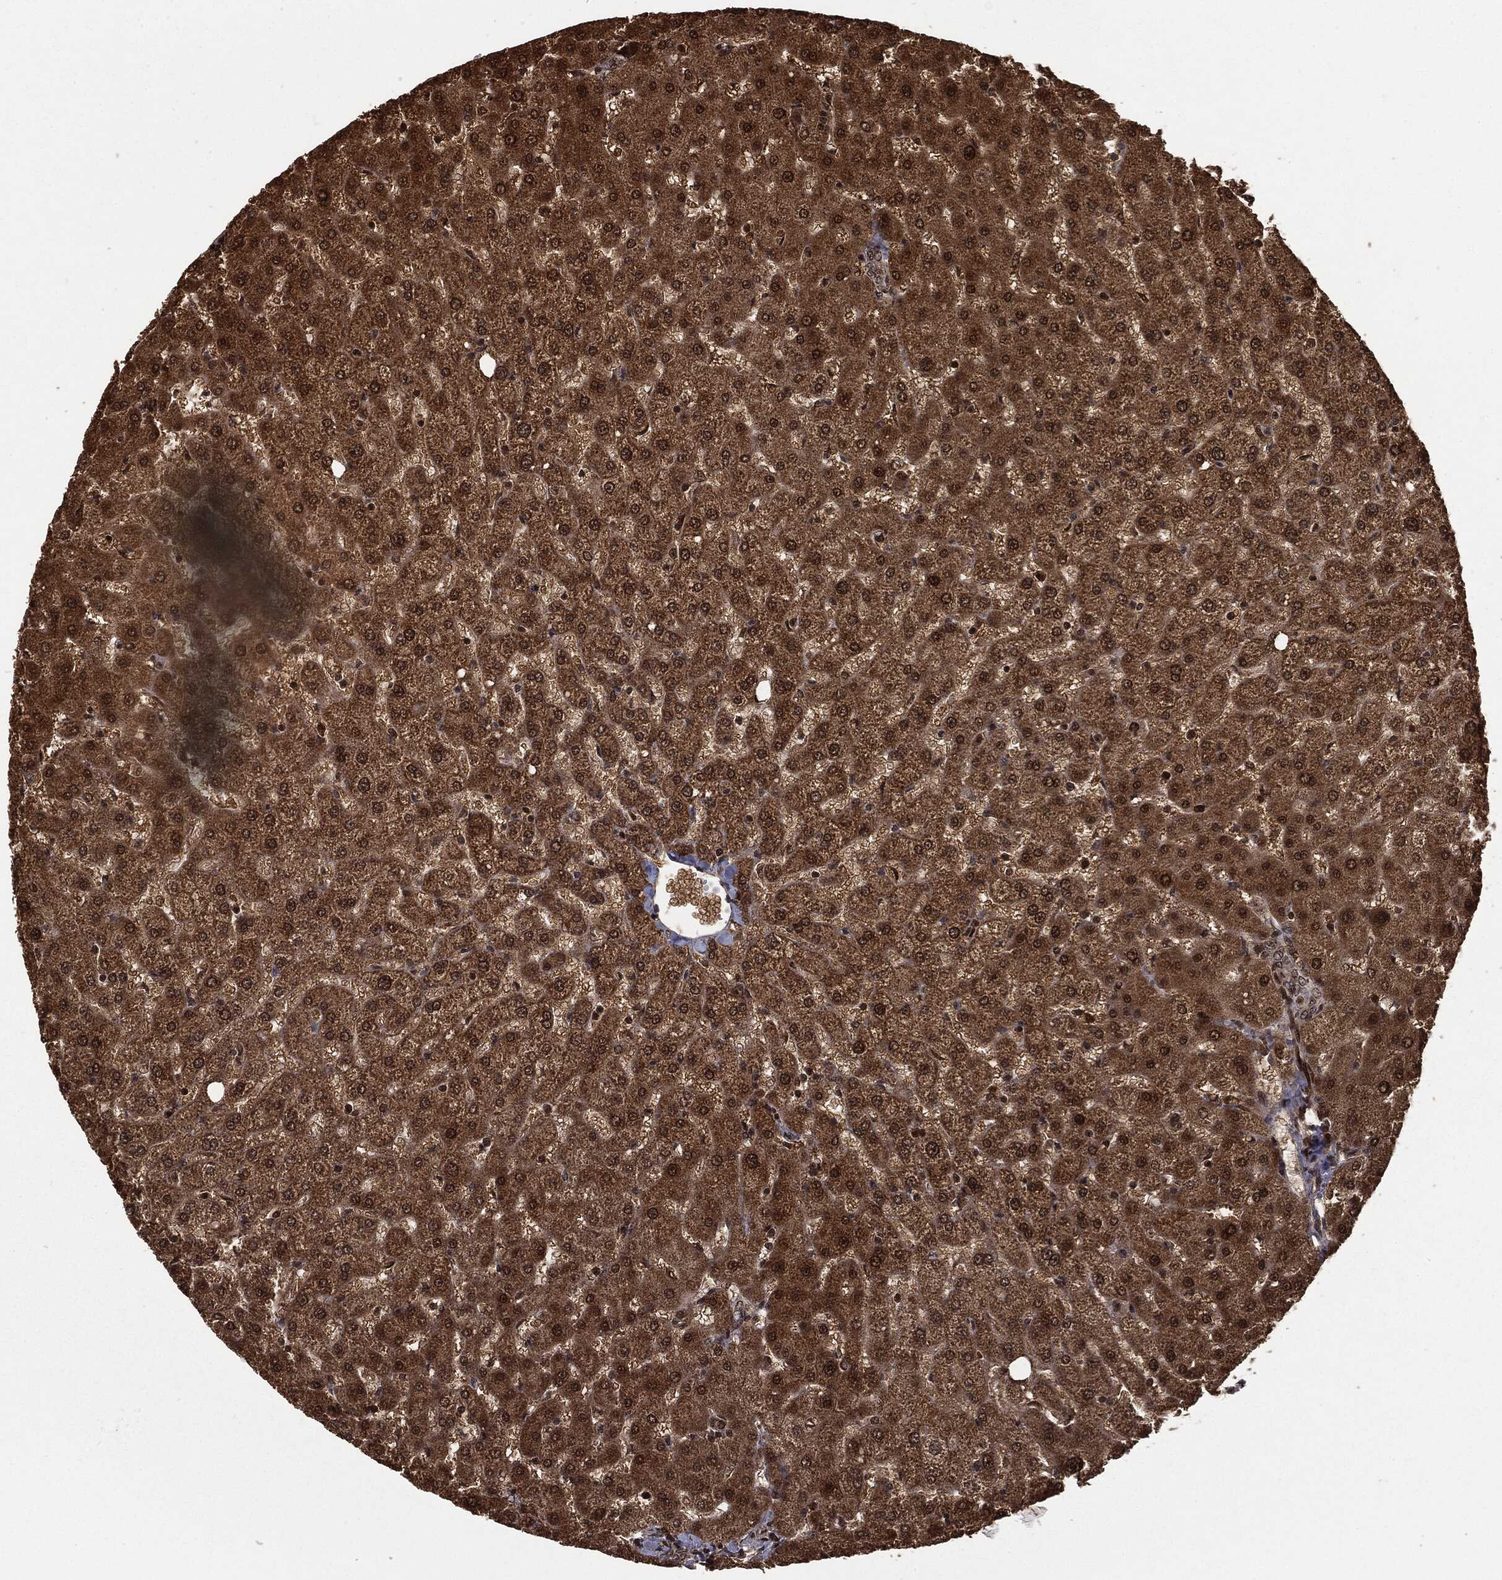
{"staining": {"intensity": "moderate", "quantity": ">75%", "location": "cytoplasmic/membranous"}, "tissue": "liver", "cell_type": "Cholangiocytes", "image_type": "normal", "snomed": [{"axis": "morphology", "description": "Normal tissue, NOS"}, {"axis": "topography", "description": "Liver"}], "caption": "Immunohistochemistry (IHC) staining of normal liver, which displays medium levels of moderate cytoplasmic/membranous expression in approximately >75% of cholangiocytes indicating moderate cytoplasmic/membranous protein expression. The staining was performed using DAB (3,3'-diaminobenzidine) (brown) for protein detection and nuclei were counterstained in hematoxylin (blue).", "gene": "CTDP1", "patient": {"sex": "female", "age": 50}}